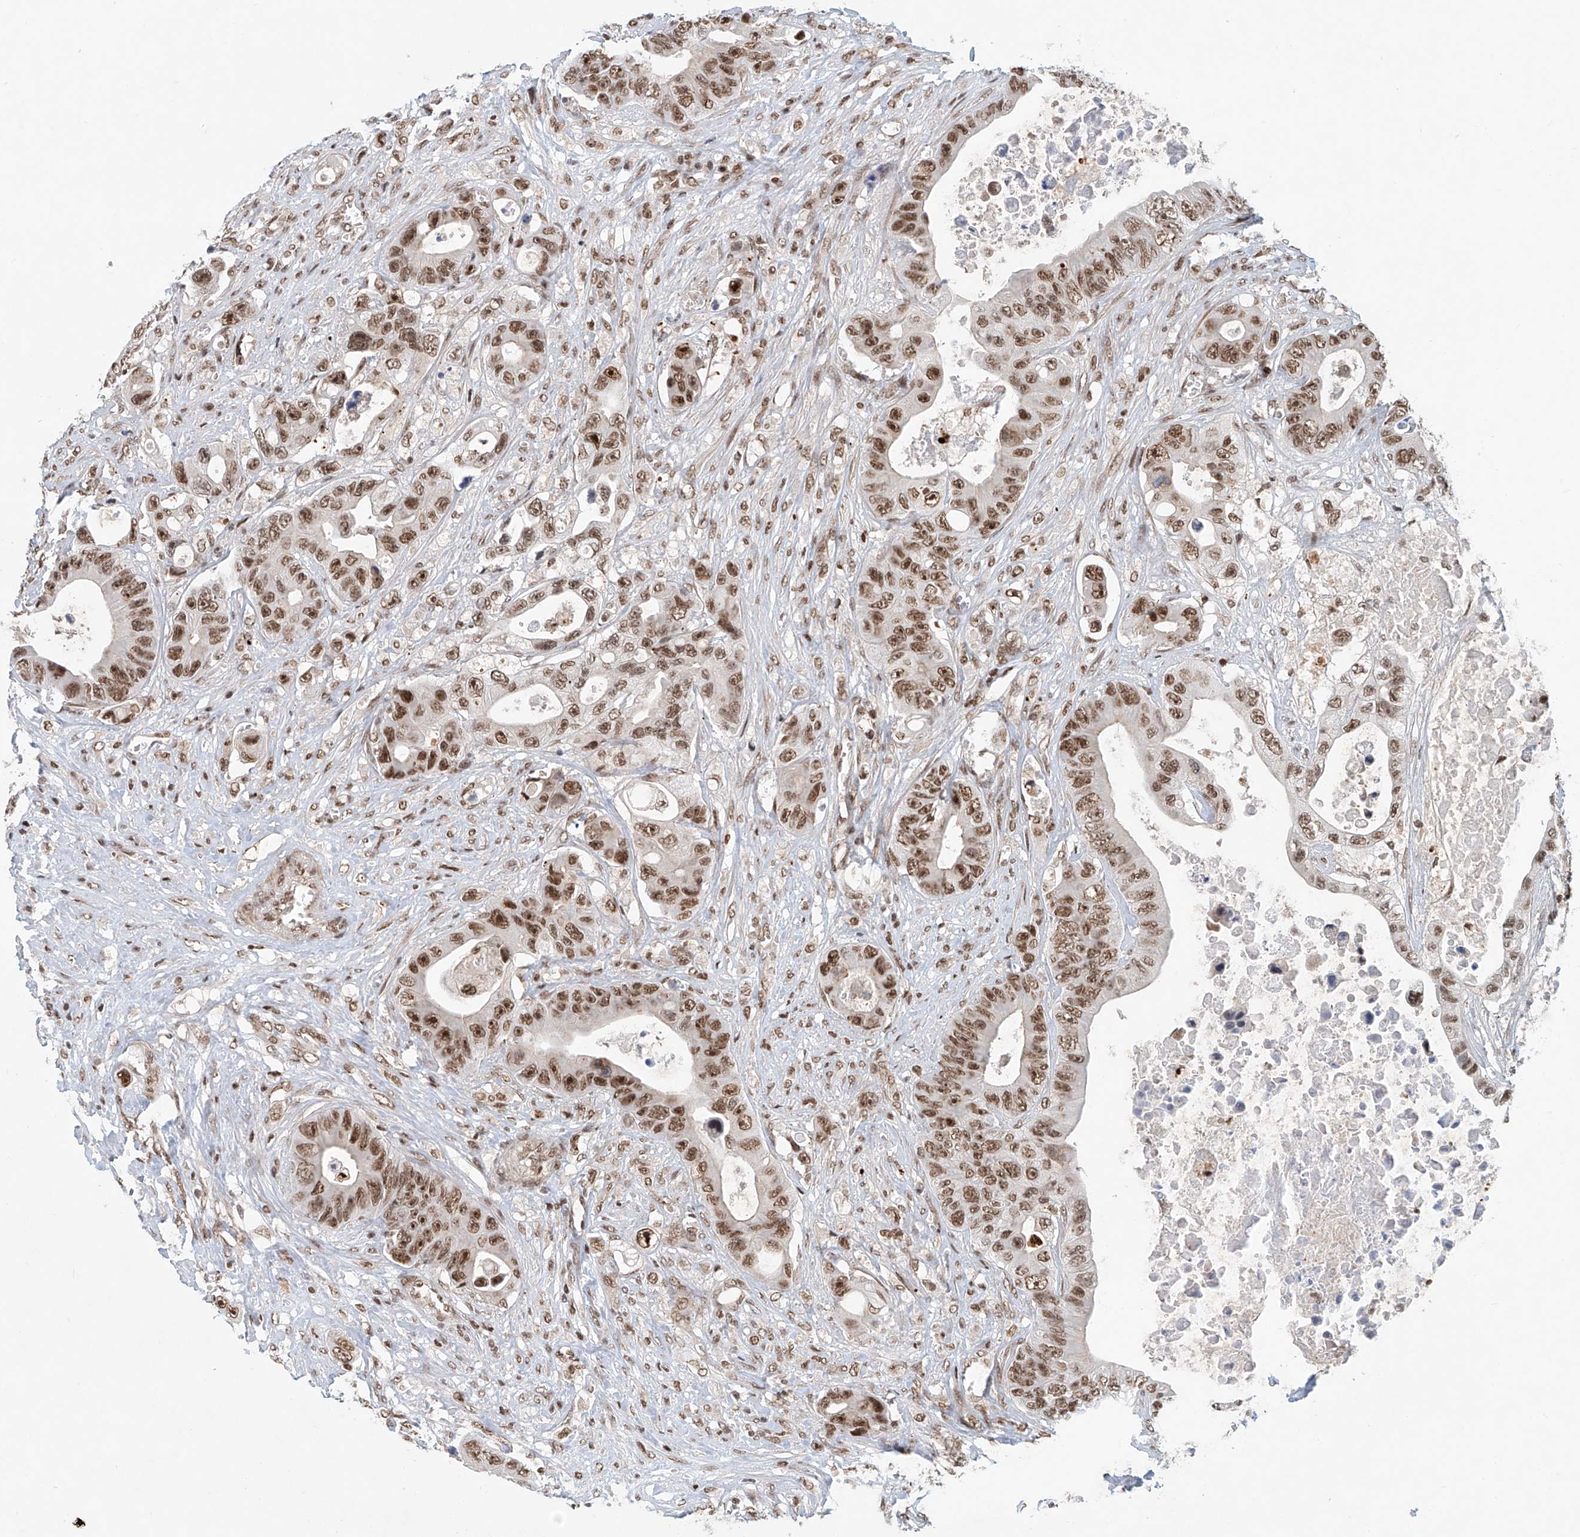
{"staining": {"intensity": "moderate", "quantity": ">75%", "location": "nuclear"}, "tissue": "colorectal cancer", "cell_type": "Tumor cells", "image_type": "cancer", "snomed": [{"axis": "morphology", "description": "Adenocarcinoma, NOS"}, {"axis": "topography", "description": "Colon"}], "caption": "This photomicrograph displays immunohistochemistry staining of human colorectal cancer, with medium moderate nuclear staining in approximately >75% of tumor cells.", "gene": "ZNF470", "patient": {"sex": "female", "age": 46}}